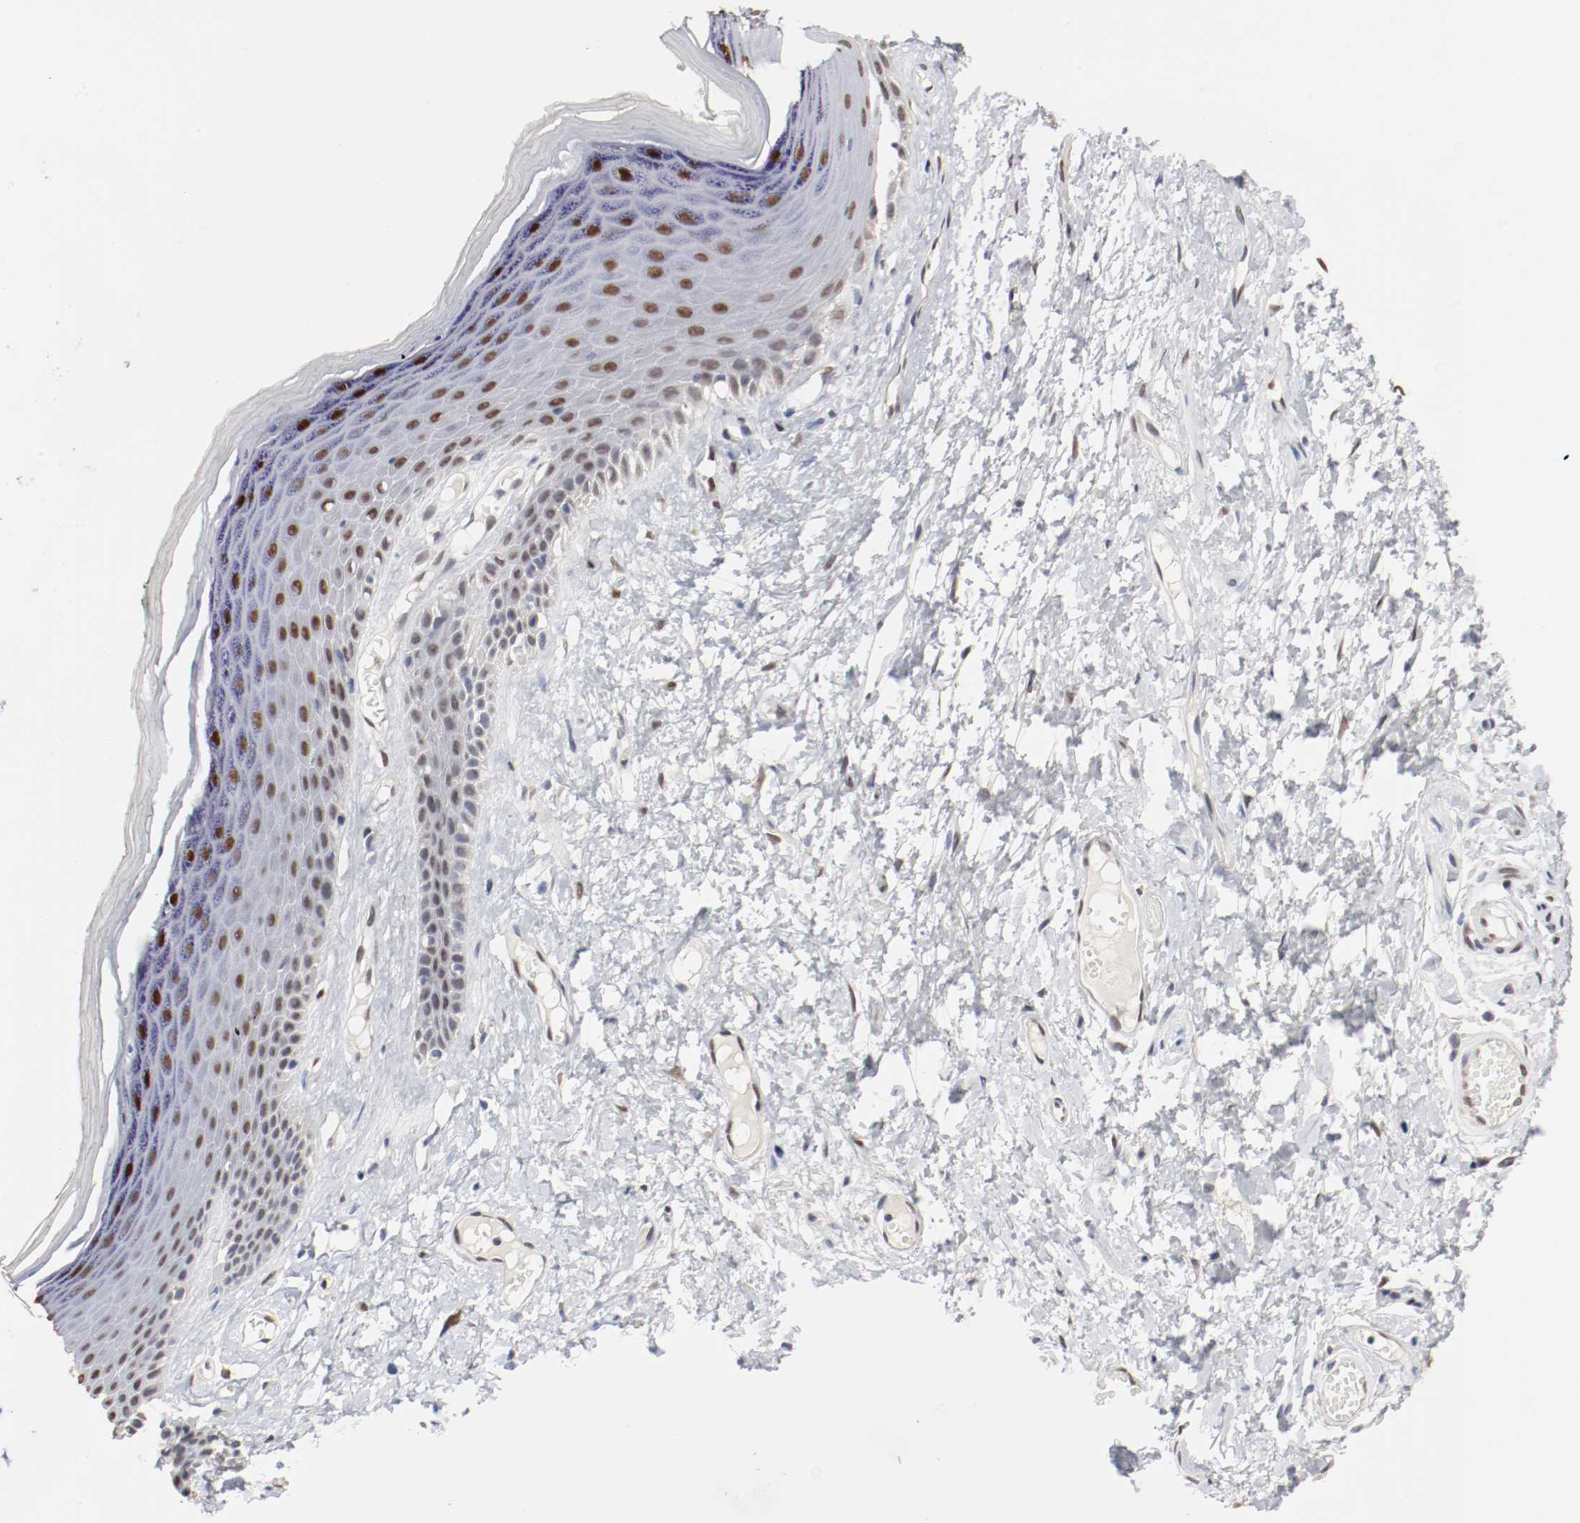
{"staining": {"intensity": "strong", "quantity": "25%-75%", "location": "nuclear"}, "tissue": "skin", "cell_type": "Epidermal cells", "image_type": "normal", "snomed": [{"axis": "morphology", "description": "Normal tissue, NOS"}, {"axis": "morphology", "description": "Inflammation, NOS"}, {"axis": "topography", "description": "Vulva"}], "caption": "About 25%-75% of epidermal cells in normal human skin reveal strong nuclear protein expression as visualized by brown immunohistochemical staining.", "gene": "FOSL2", "patient": {"sex": "female", "age": 84}}